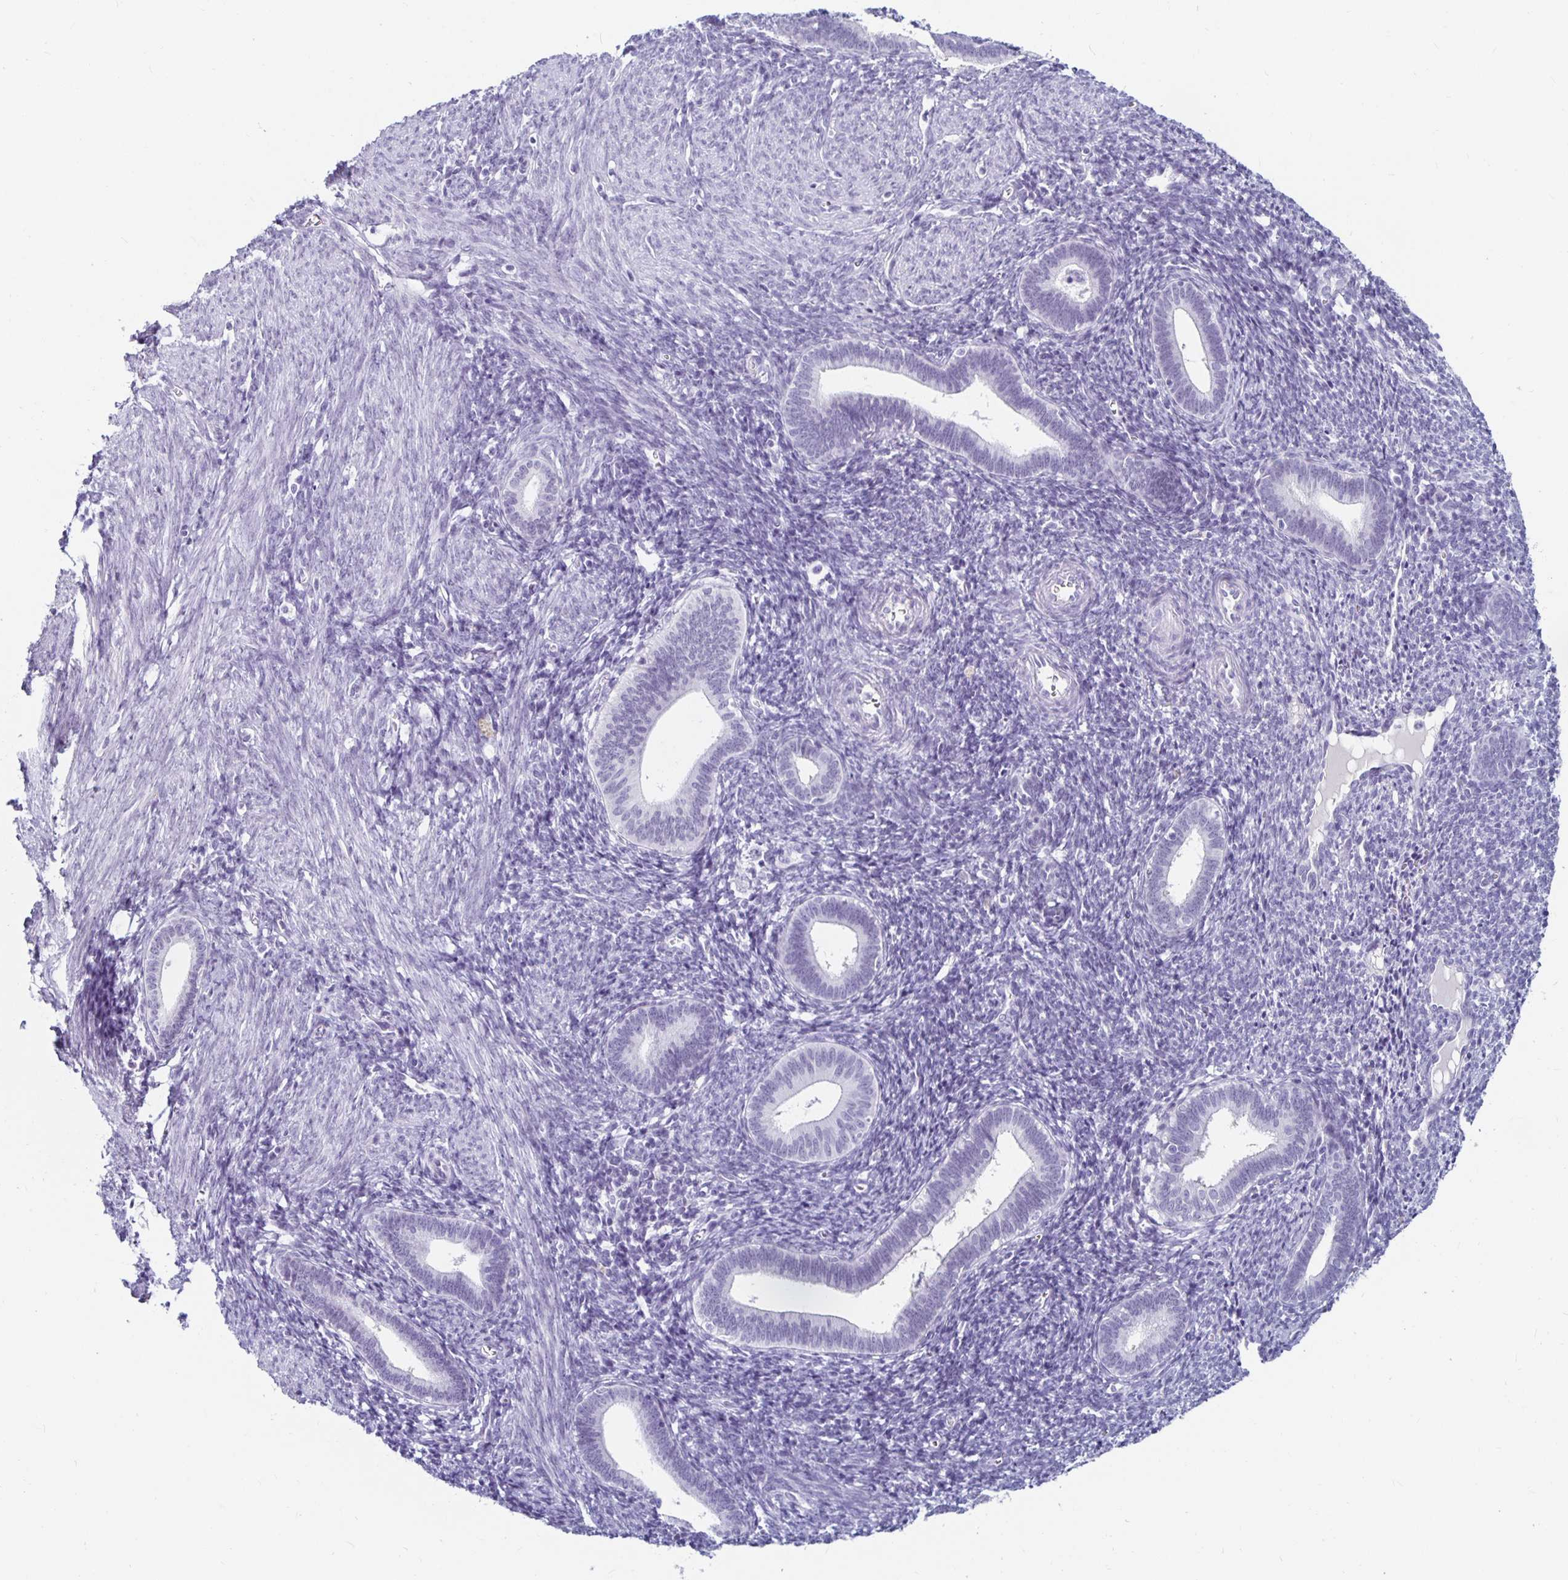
{"staining": {"intensity": "negative", "quantity": "none", "location": "none"}, "tissue": "endometrium", "cell_type": "Cells in endometrial stroma", "image_type": "normal", "snomed": [{"axis": "morphology", "description": "Normal tissue, NOS"}, {"axis": "topography", "description": "Endometrium"}], "caption": "Endometrium stained for a protein using immunohistochemistry (IHC) exhibits no staining cells in endometrial stroma.", "gene": "KCNQ2", "patient": {"sex": "female", "age": 41}}